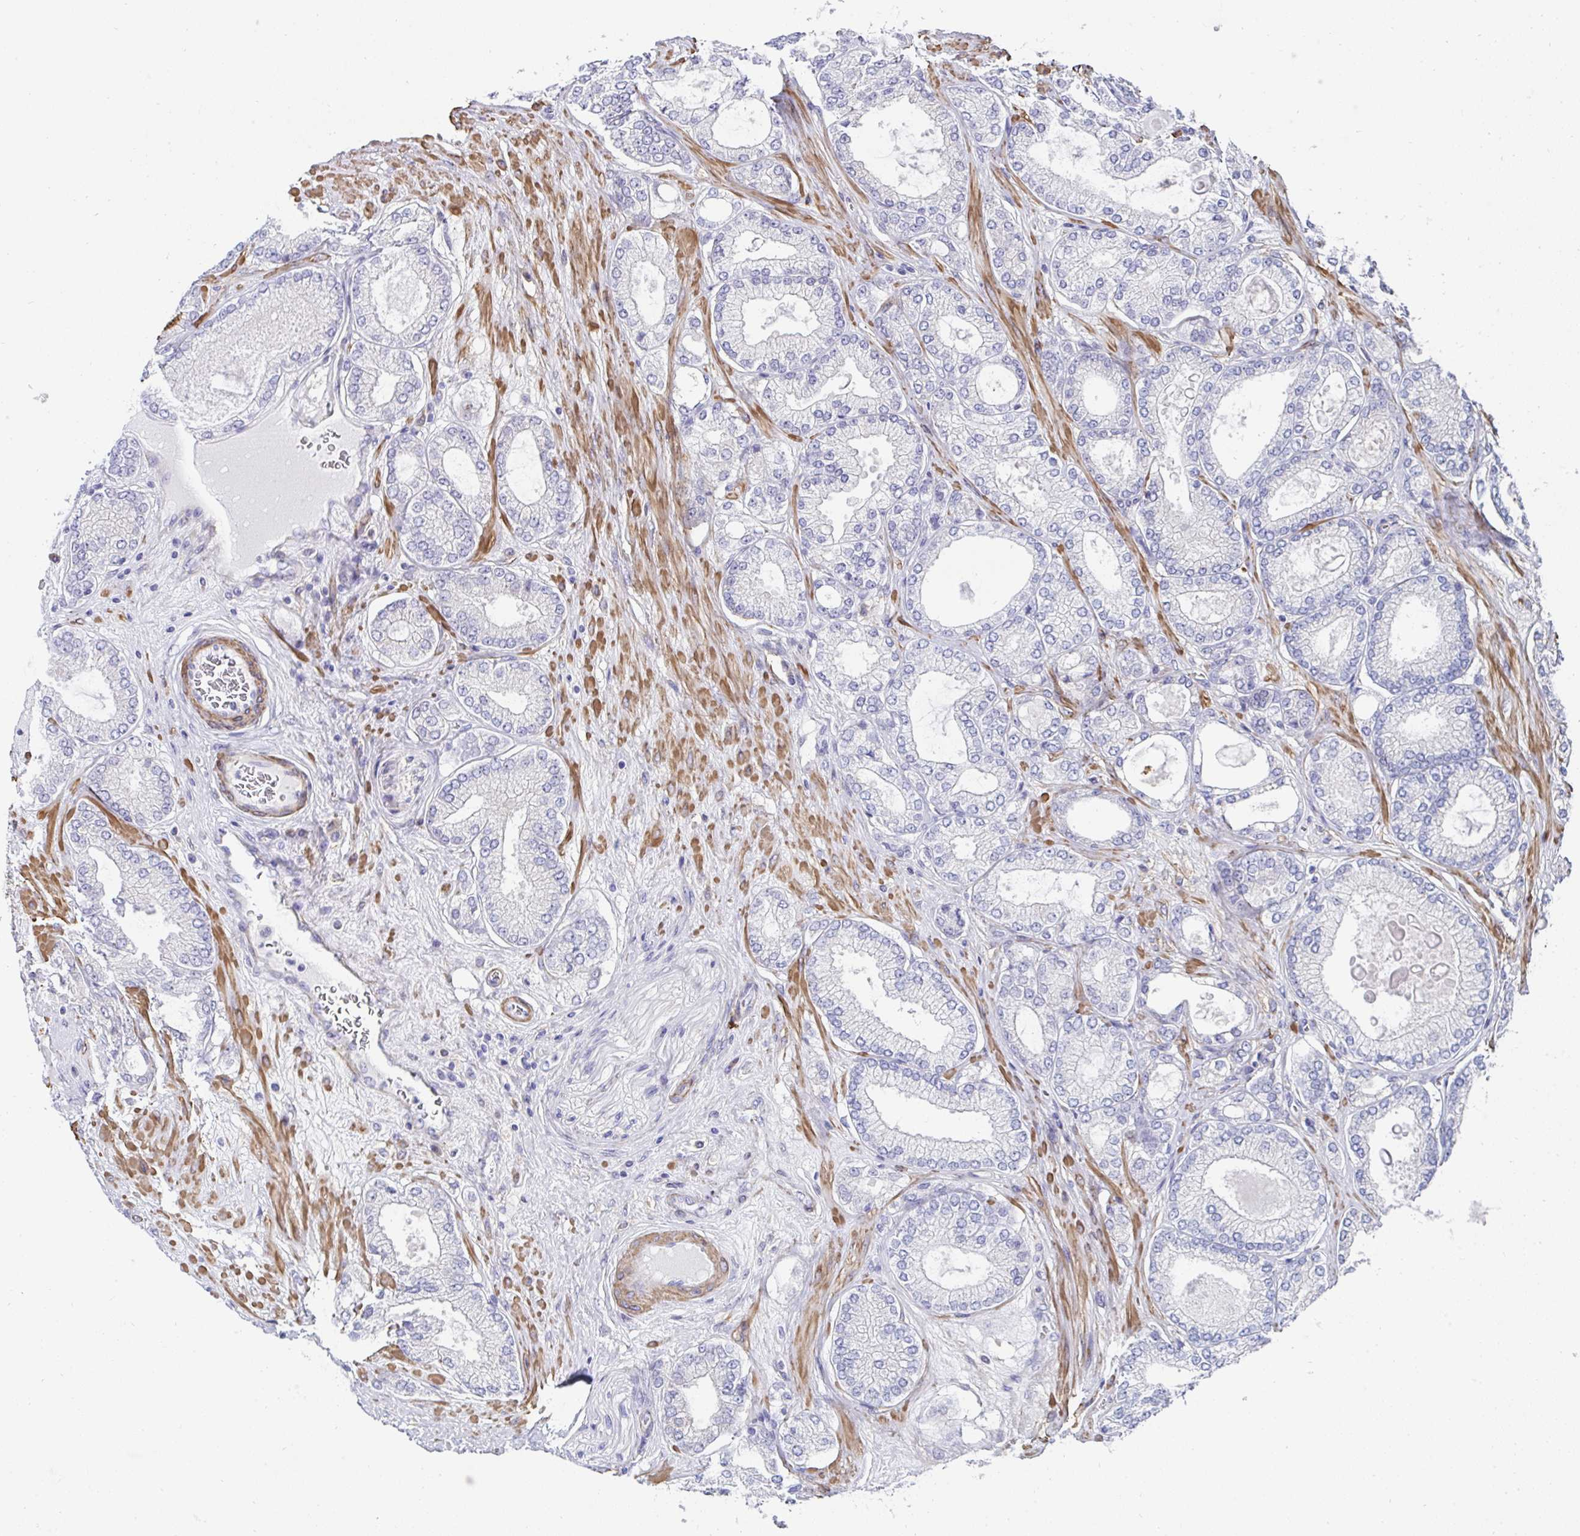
{"staining": {"intensity": "negative", "quantity": "none", "location": "none"}, "tissue": "prostate cancer", "cell_type": "Tumor cells", "image_type": "cancer", "snomed": [{"axis": "morphology", "description": "Adenocarcinoma, High grade"}, {"axis": "topography", "description": "Prostate"}], "caption": "Prostate cancer stained for a protein using IHC displays no staining tumor cells.", "gene": "FBXL13", "patient": {"sex": "male", "age": 68}}